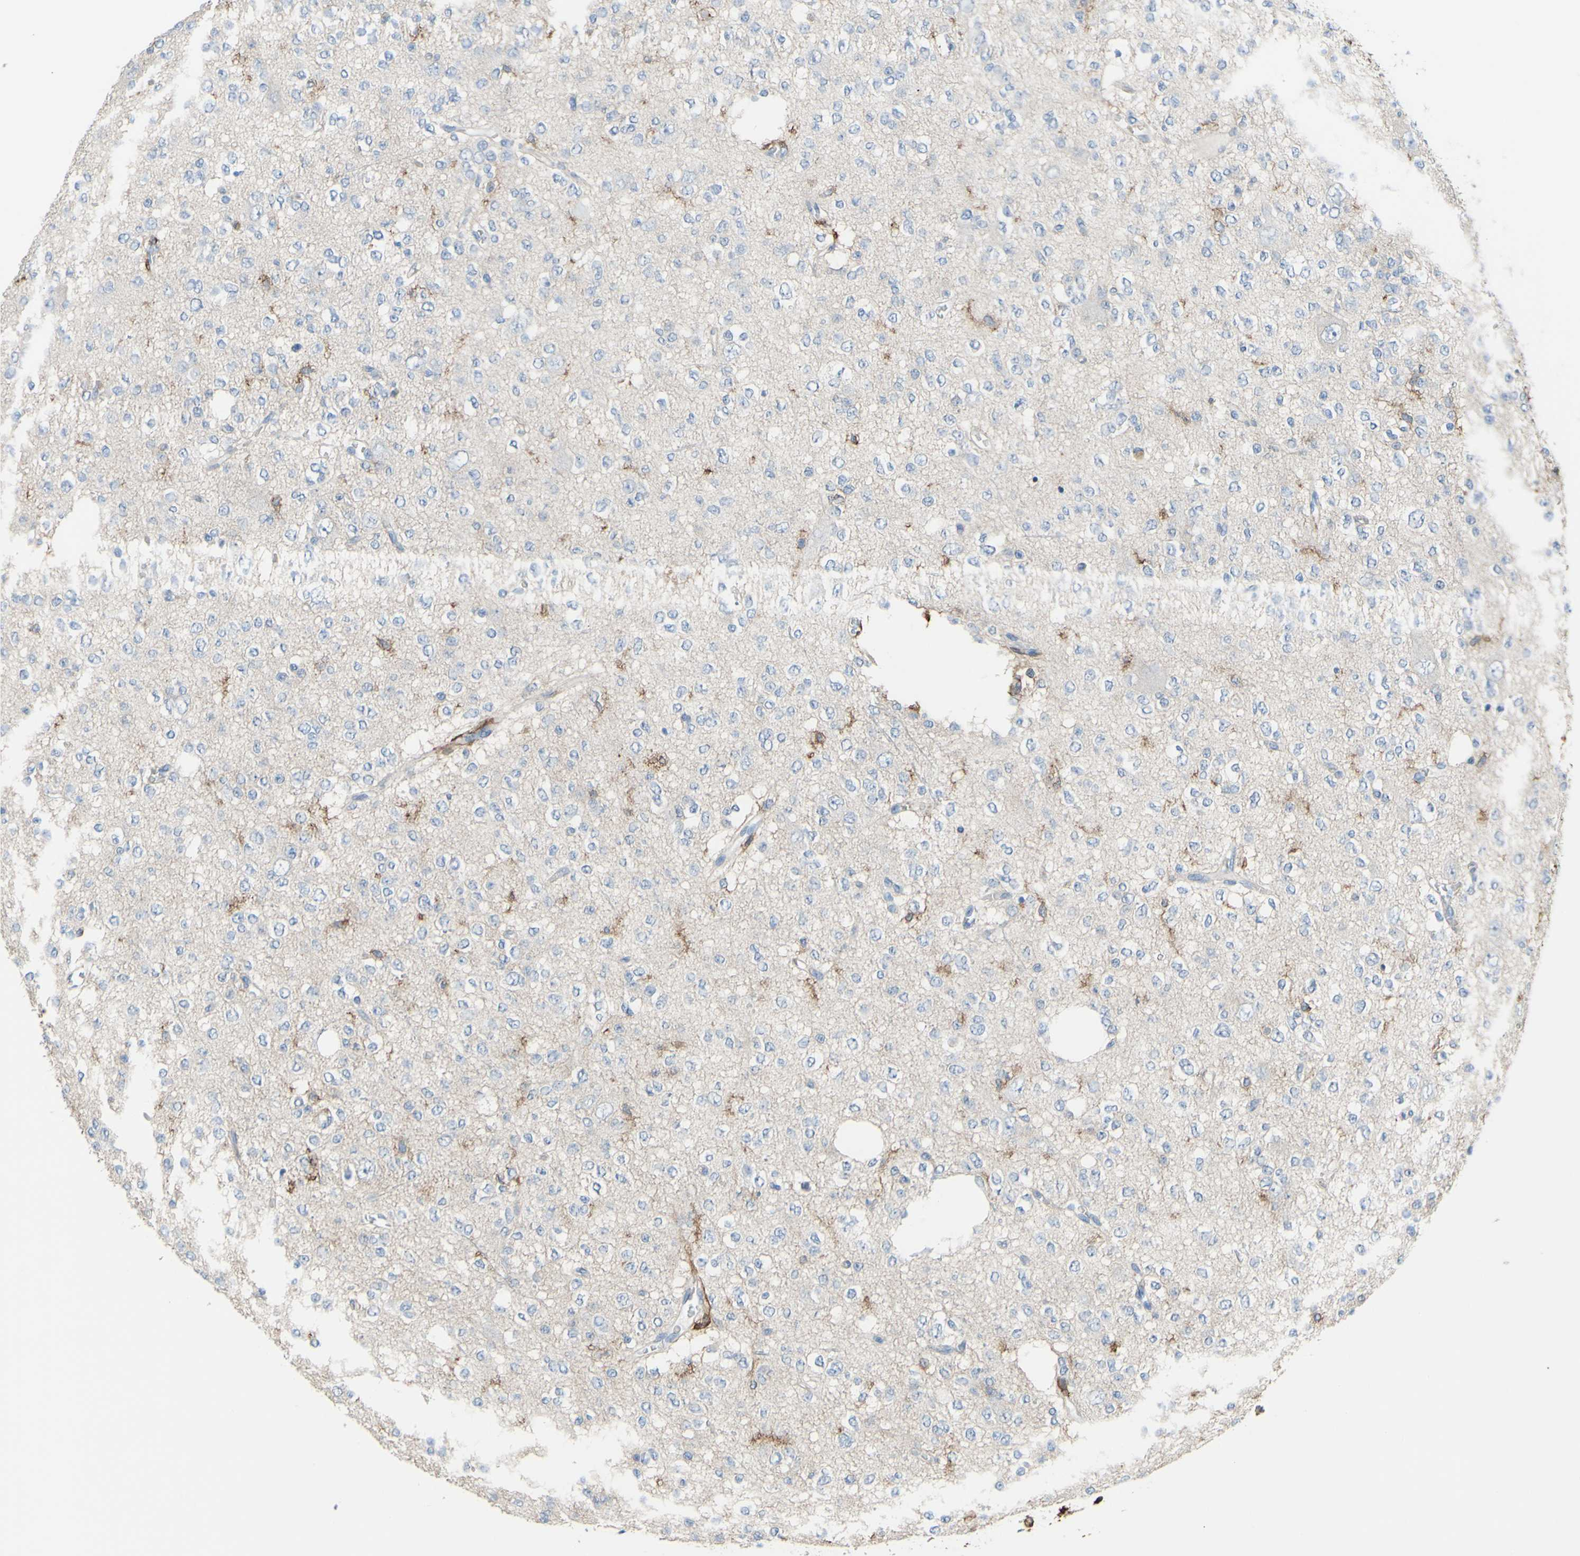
{"staining": {"intensity": "negative", "quantity": "none", "location": "none"}, "tissue": "glioma", "cell_type": "Tumor cells", "image_type": "cancer", "snomed": [{"axis": "morphology", "description": "Glioma, malignant, Low grade"}, {"axis": "topography", "description": "Brain"}], "caption": "Glioma was stained to show a protein in brown. There is no significant staining in tumor cells.", "gene": "FCGR2A", "patient": {"sex": "male", "age": 38}}